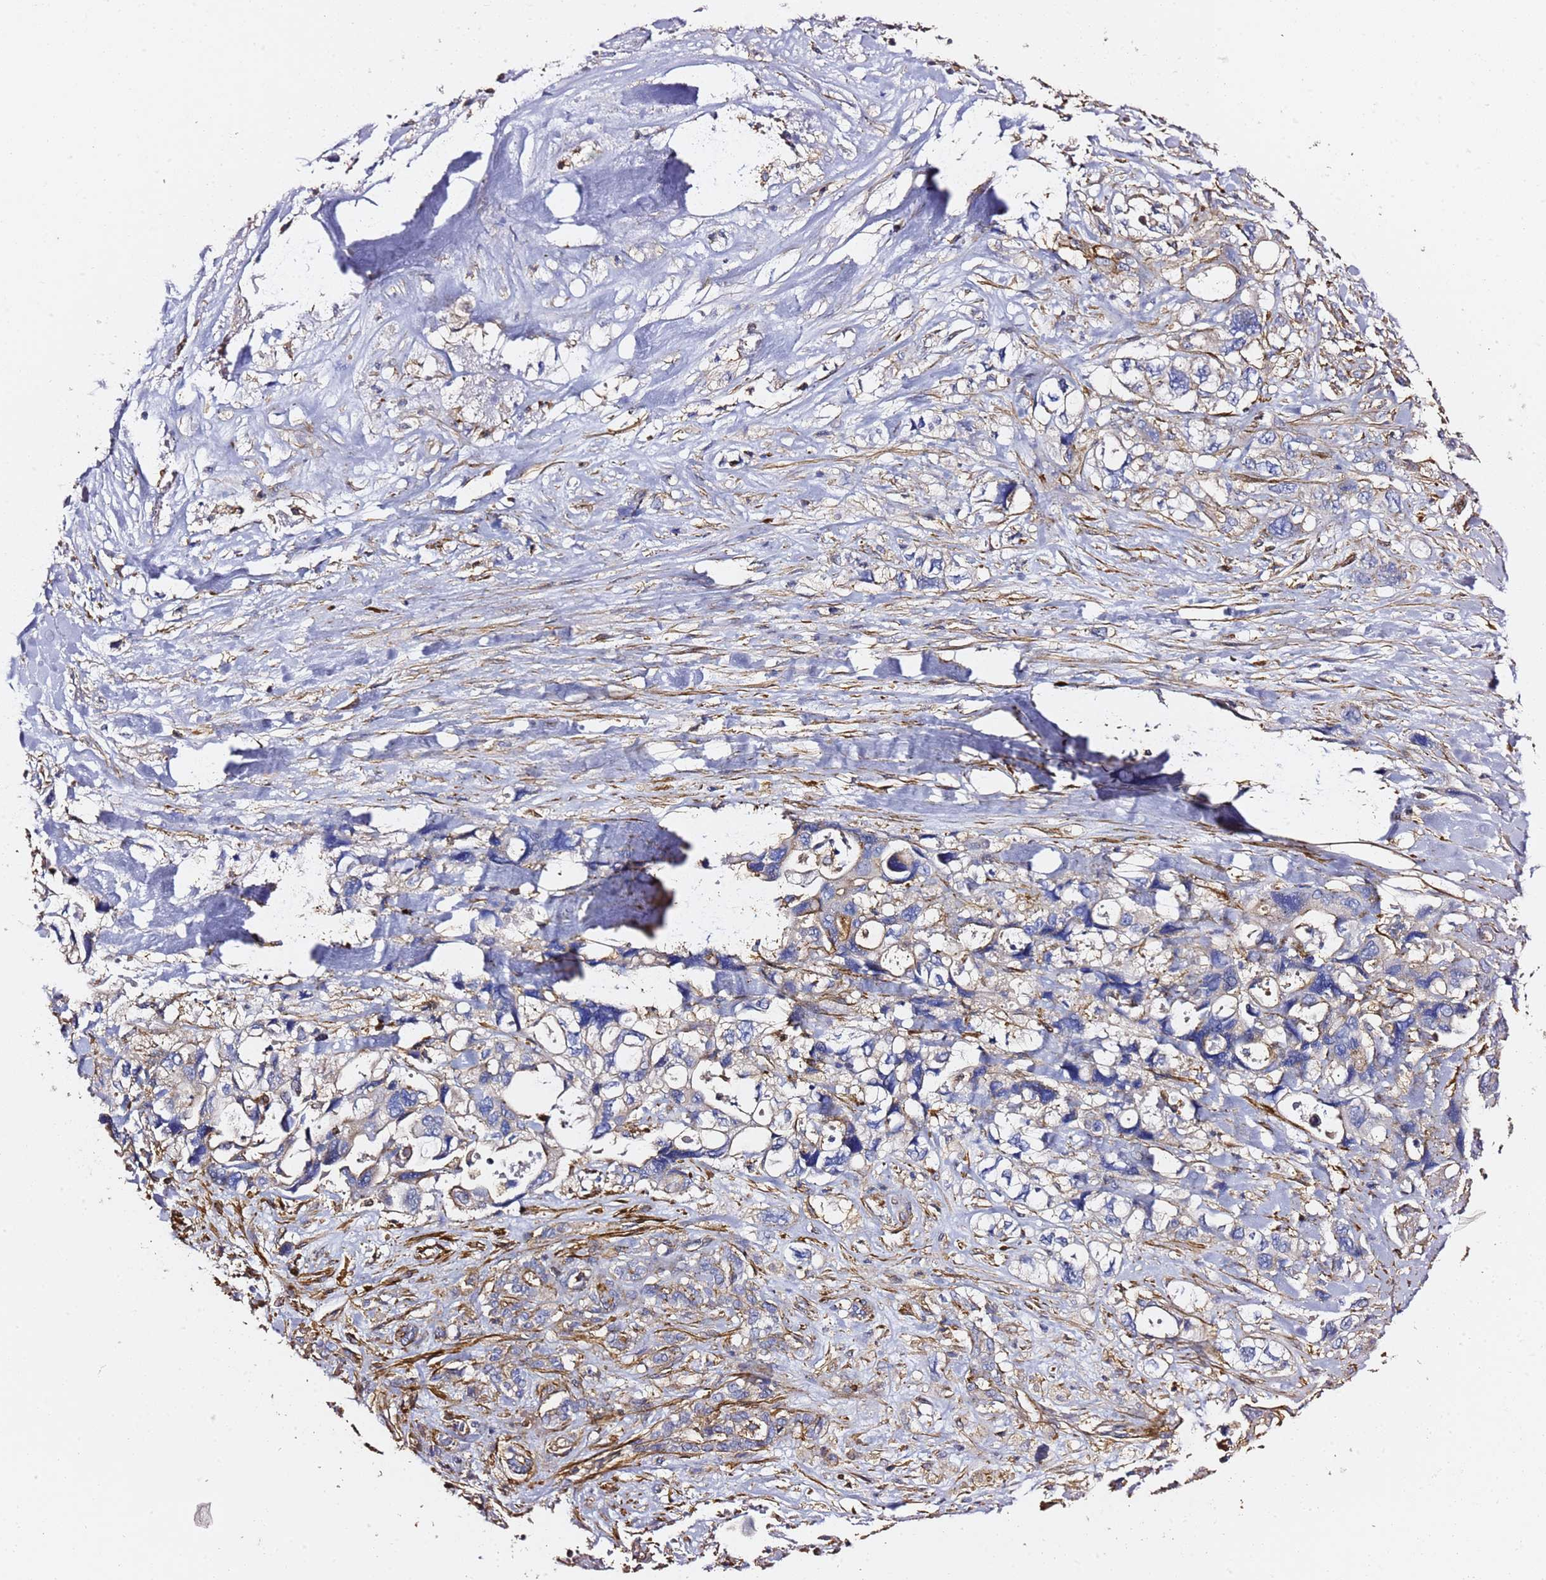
{"staining": {"intensity": "negative", "quantity": "none", "location": "none"}, "tissue": "pancreatic cancer", "cell_type": "Tumor cells", "image_type": "cancer", "snomed": [{"axis": "morphology", "description": "Adenocarcinoma, NOS"}, {"axis": "topography", "description": "Pancreas"}], "caption": "Human pancreatic adenocarcinoma stained for a protein using IHC demonstrates no staining in tumor cells.", "gene": "ZFP36L2", "patient": {"sex": "male", "age": 46}}